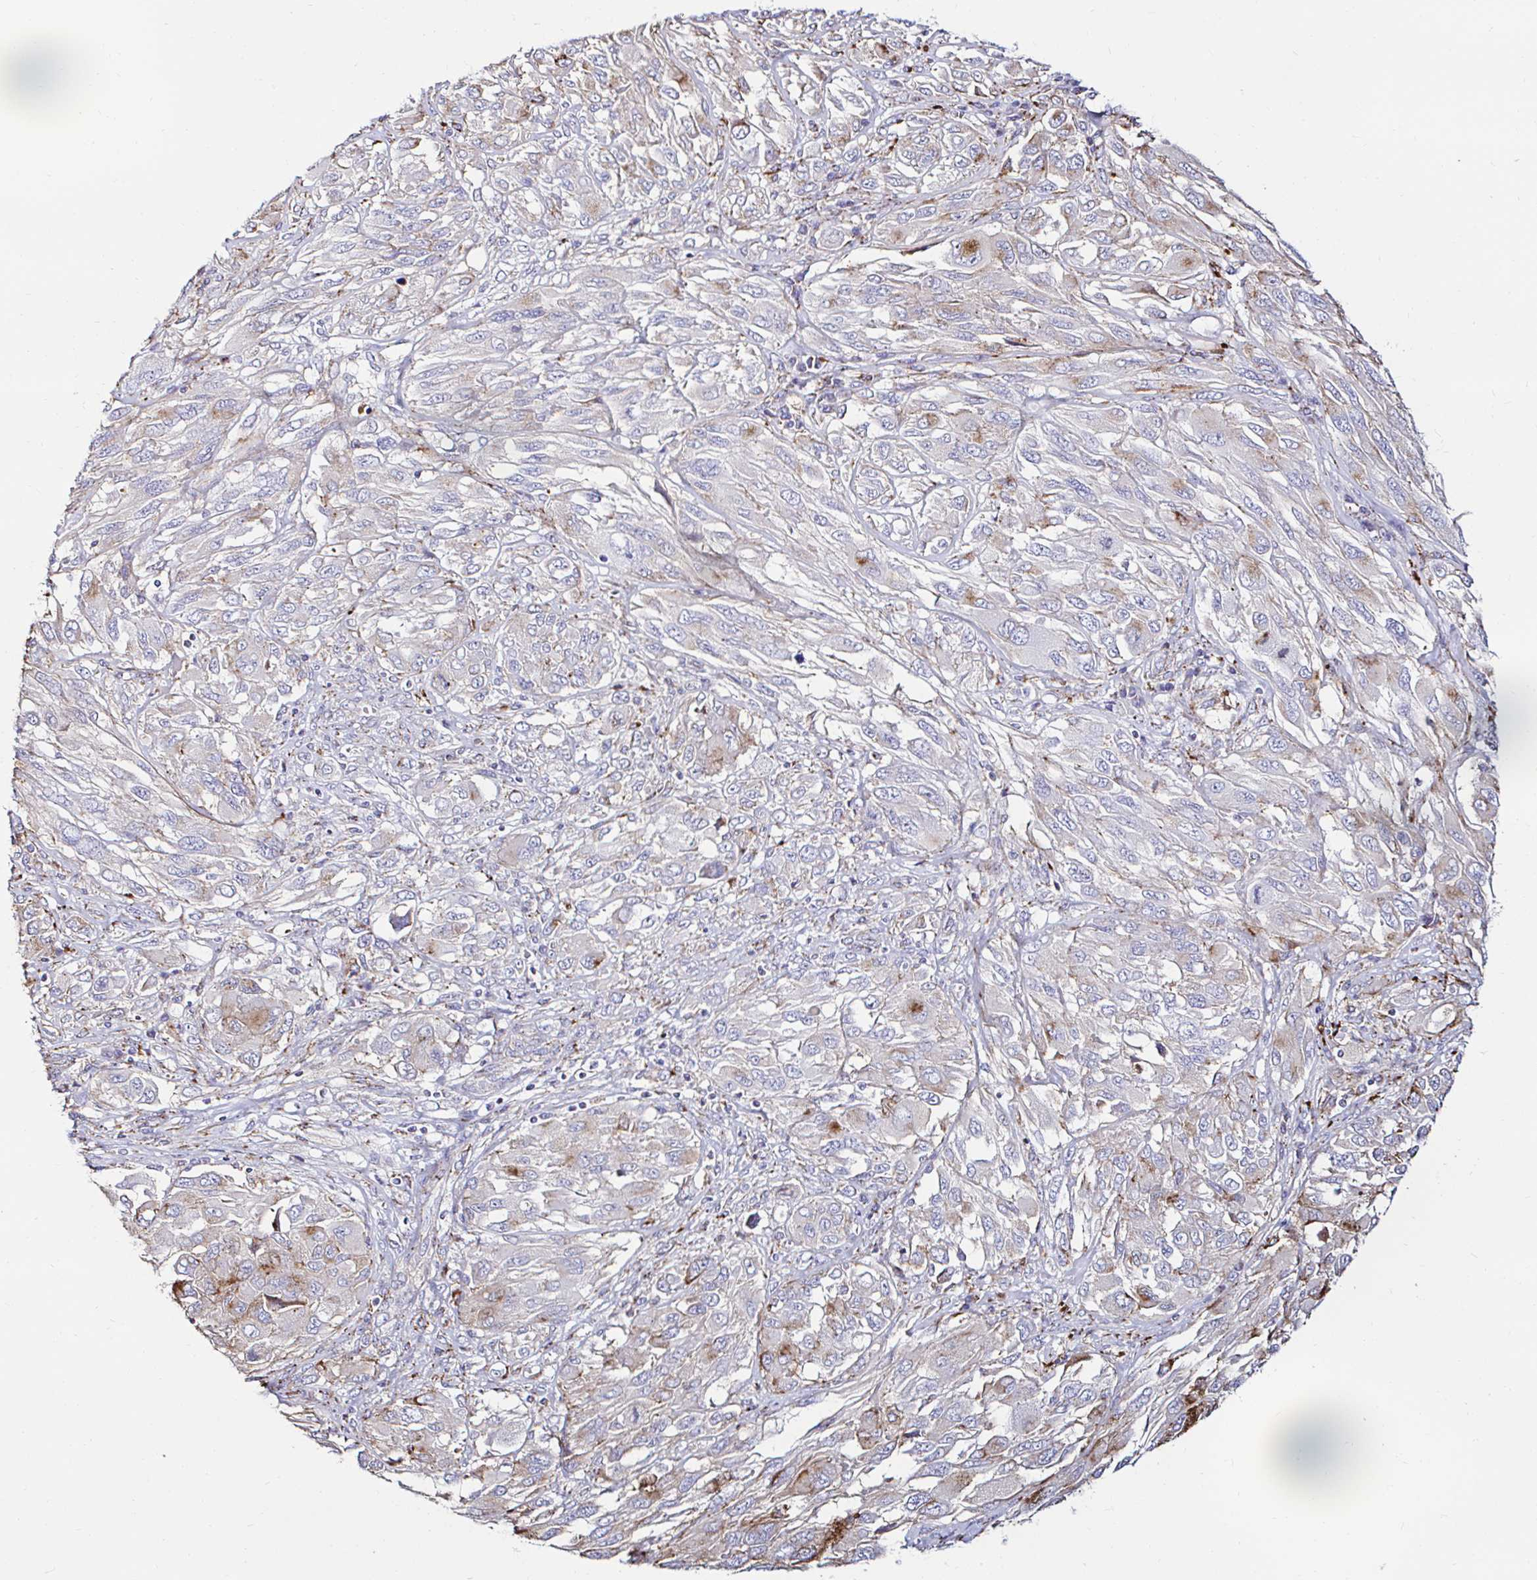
{"staining": {"intensity": "negative", "quantity": "none", "location": "none"}, "tissue": "melanoma", "cell_type": "Tumor cells", "image_type": "cancer", "snomed": [{"axis": "morphology", "description": "Malignant melanoma, NOS"}, {"axis": "topography", "description": "Skin"}], "caption": "An image of melanoma stained for a protein exhibits no brown staining in tumor cells.", "gene": "GALNS", "patient": {"sex": "female", "age": 91}}